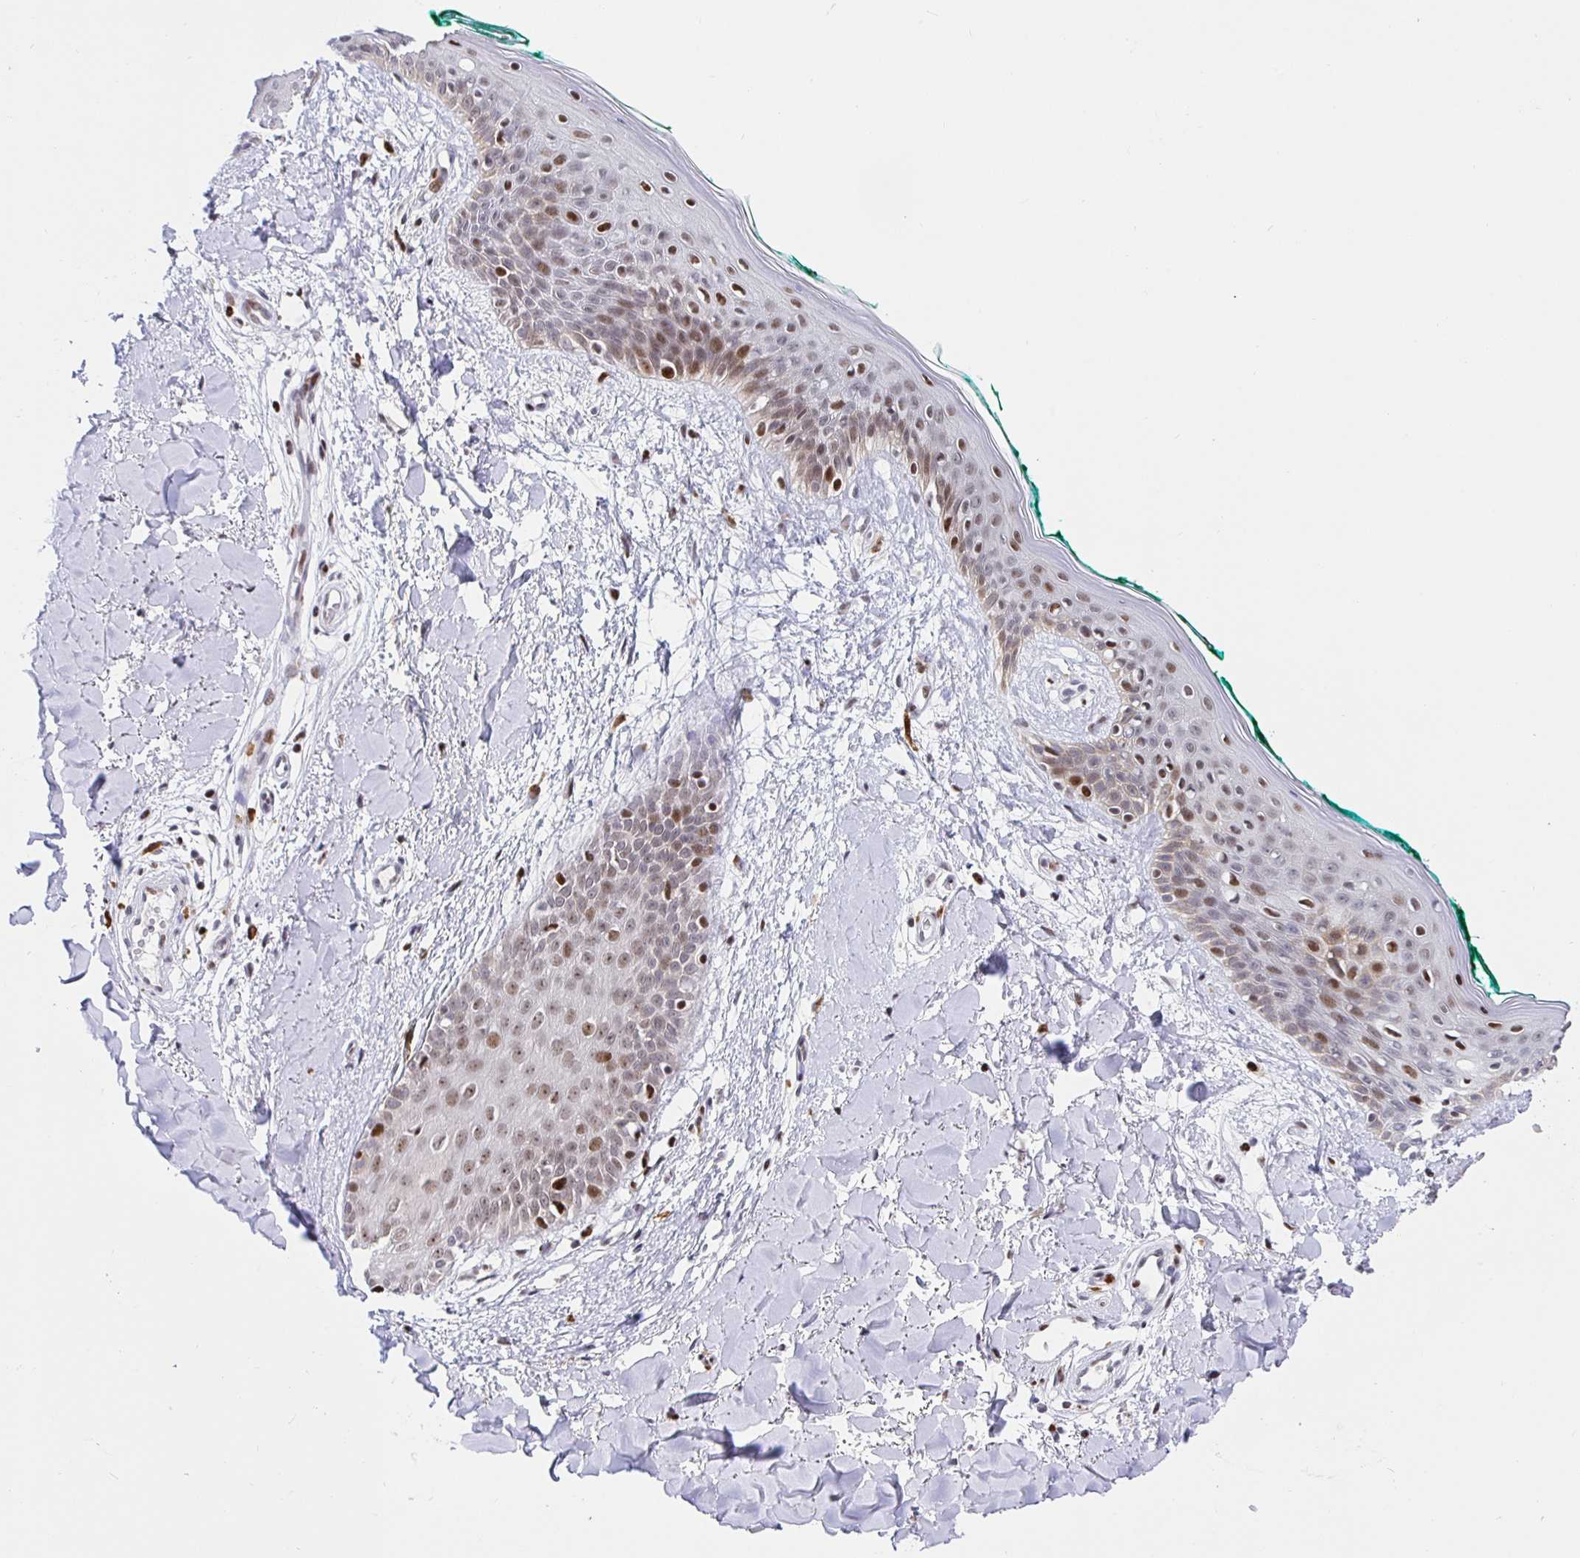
{"staining": {"intensity": "moderate", "quantity": ">75%", "location": "nuclear"}, "tissue": "skin", "cell_type": "Fibroblasts", "image_type": "normal", "snomed": [{"axis": "morphology", "description": "Normal tissue, NOS"}, {"axis": "topography", "description": "Skin"}], "caption": "Moderate nuclear positivity is seen in approximately >75% of fibroblasts in unremarkable skin.", "gene": "SETD5", "patient": {"sex": "female", "age": 34}}